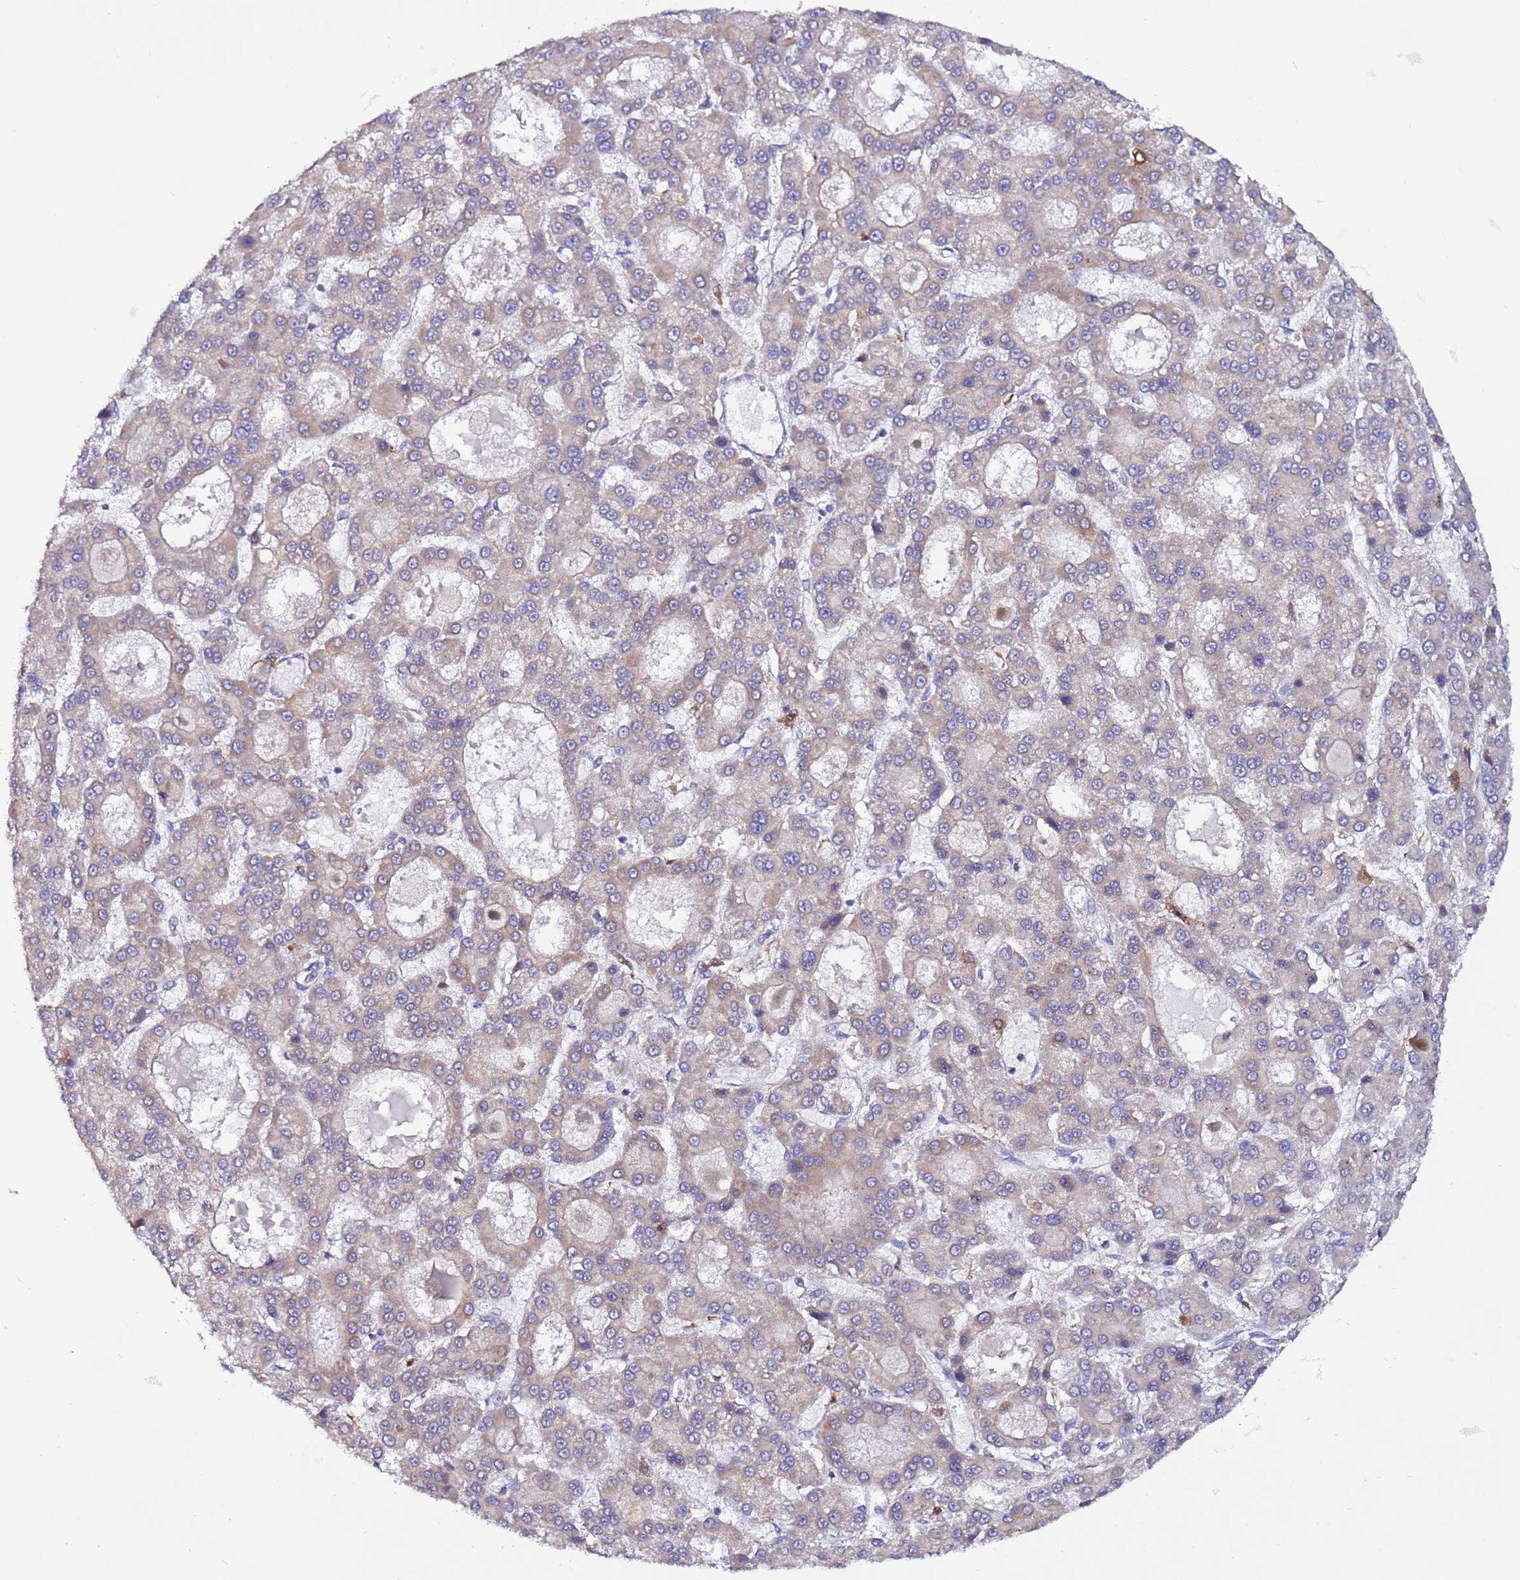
{"staining": {"intensity": "negative", "quantity": "none", "location": "none"}, "tissue": "liver cancer", "cell_type": "Tumor cells", "image_type": "cancer", "snomed": [{"axis": "morphology", "description": "Carcinoma, Hepatocellular, NOS"}, {"axis": "topography", "description": "Liver"}], "caption": "Immunohistochemical staining of human liver cancer exhibits no significant staining in tumor cells. Brightfield microscopy of IHC stained with DAB (3,3'-diaminobenzidine) (brown) and hematoxylin (blue), captured at high magnification.", "gene": "SPCS1", "patient": {"sex": "male", "age": 70}}